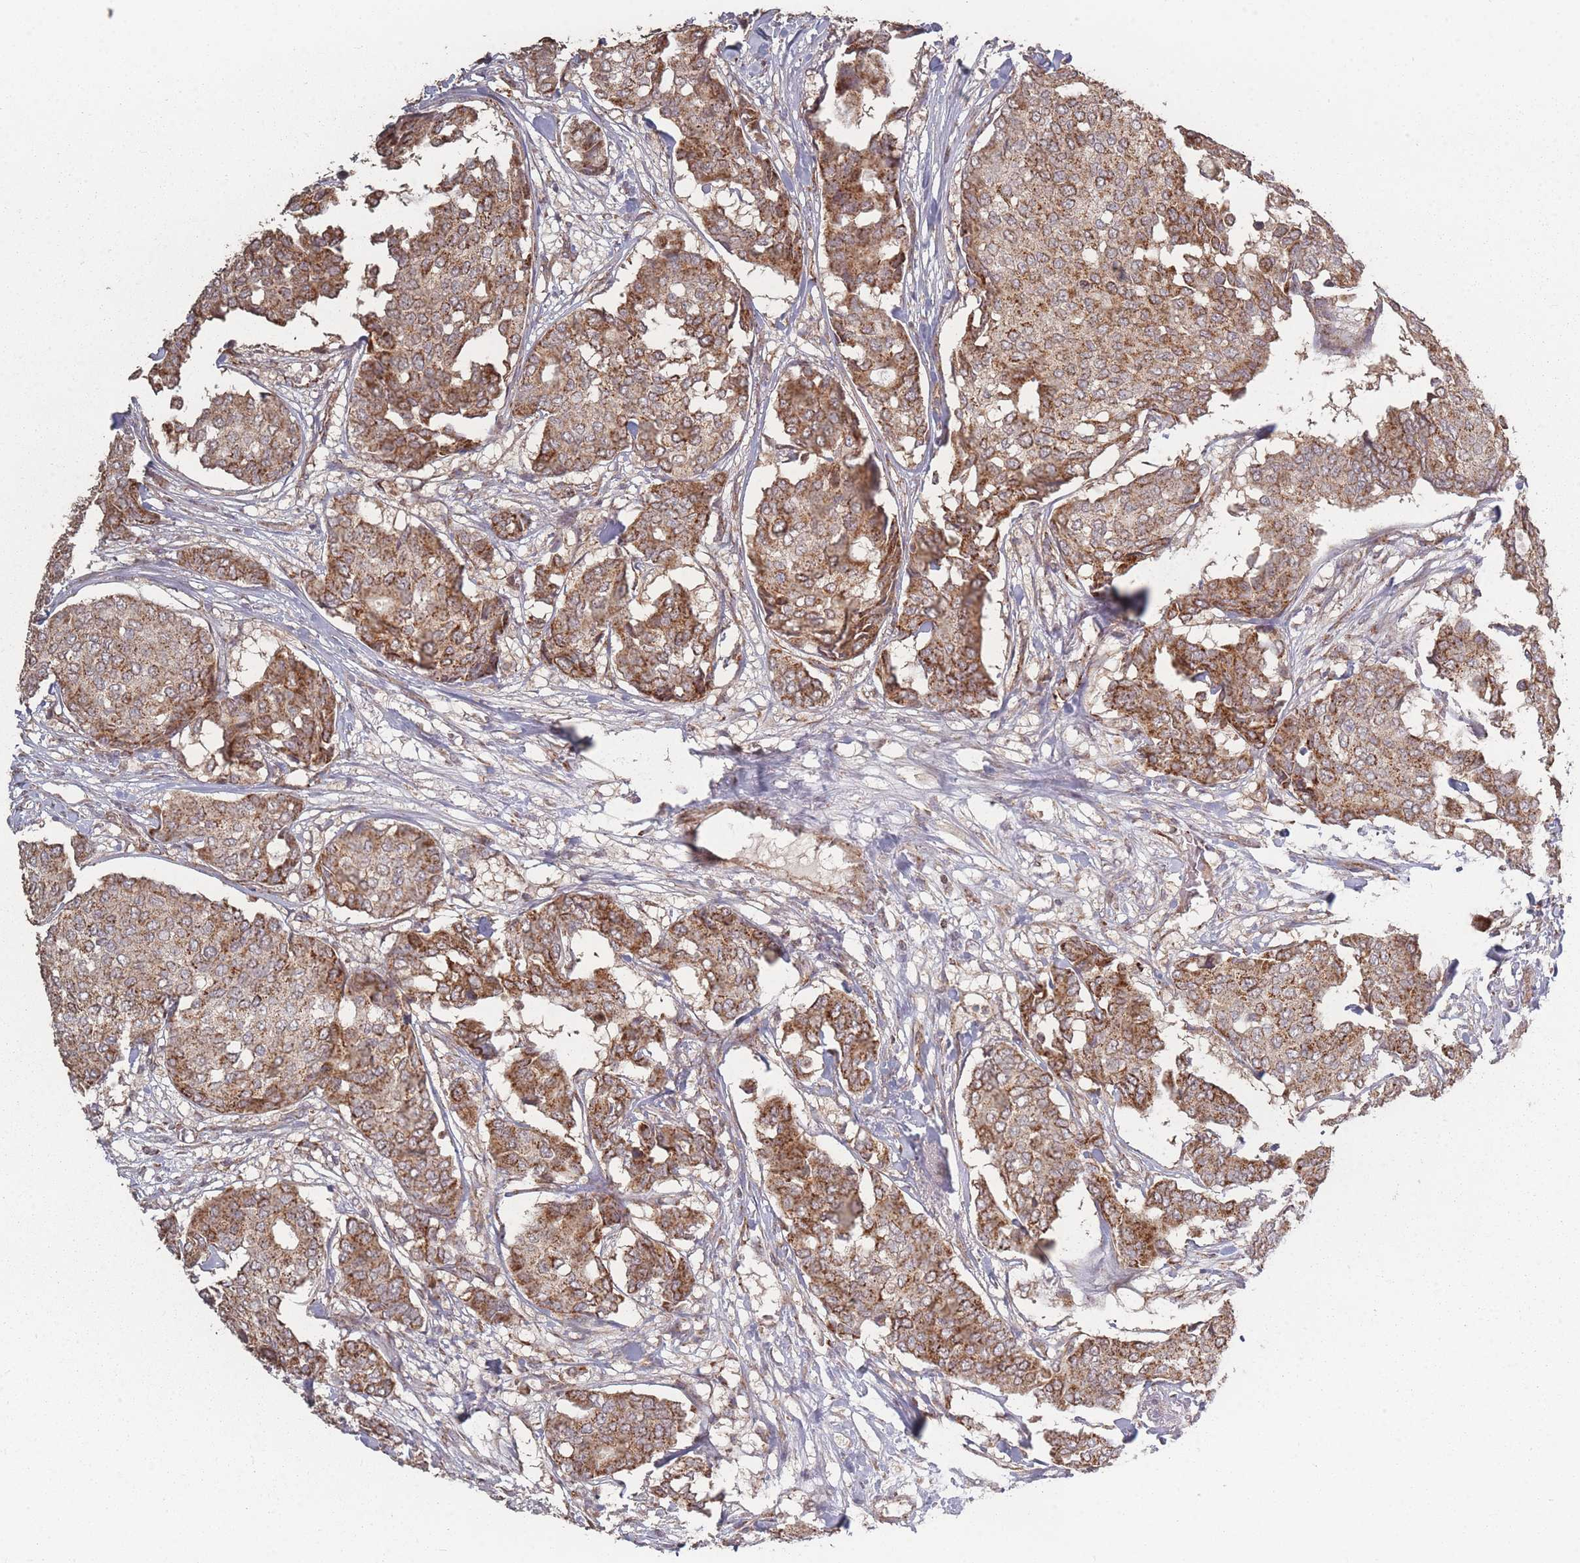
{"staining": {"intensity": "moderate", "quantity": ">75%", "location": "cytoplasmic/membranous"}, "tissue": "breast cancer", "cell_type": "Tumor cells", "image_type": "cancer", "snomed": [{"axis": "morphology", "description": "Duct carcinoma"}, {"axis": "topography", "description": "Breast"}], "caption": "IHC histopathology image of neoplastic tissue: breast invasive ductal carcinoma stained using IHC exhibits medium levels of moderate protein expression localized specifically in the cytoplasmic/membranous of tumor cells, appearing as a cytoplasmic/membranous brown color.", "gene": "LYRM7", "patient": {"sex": "female", "age": 75}}